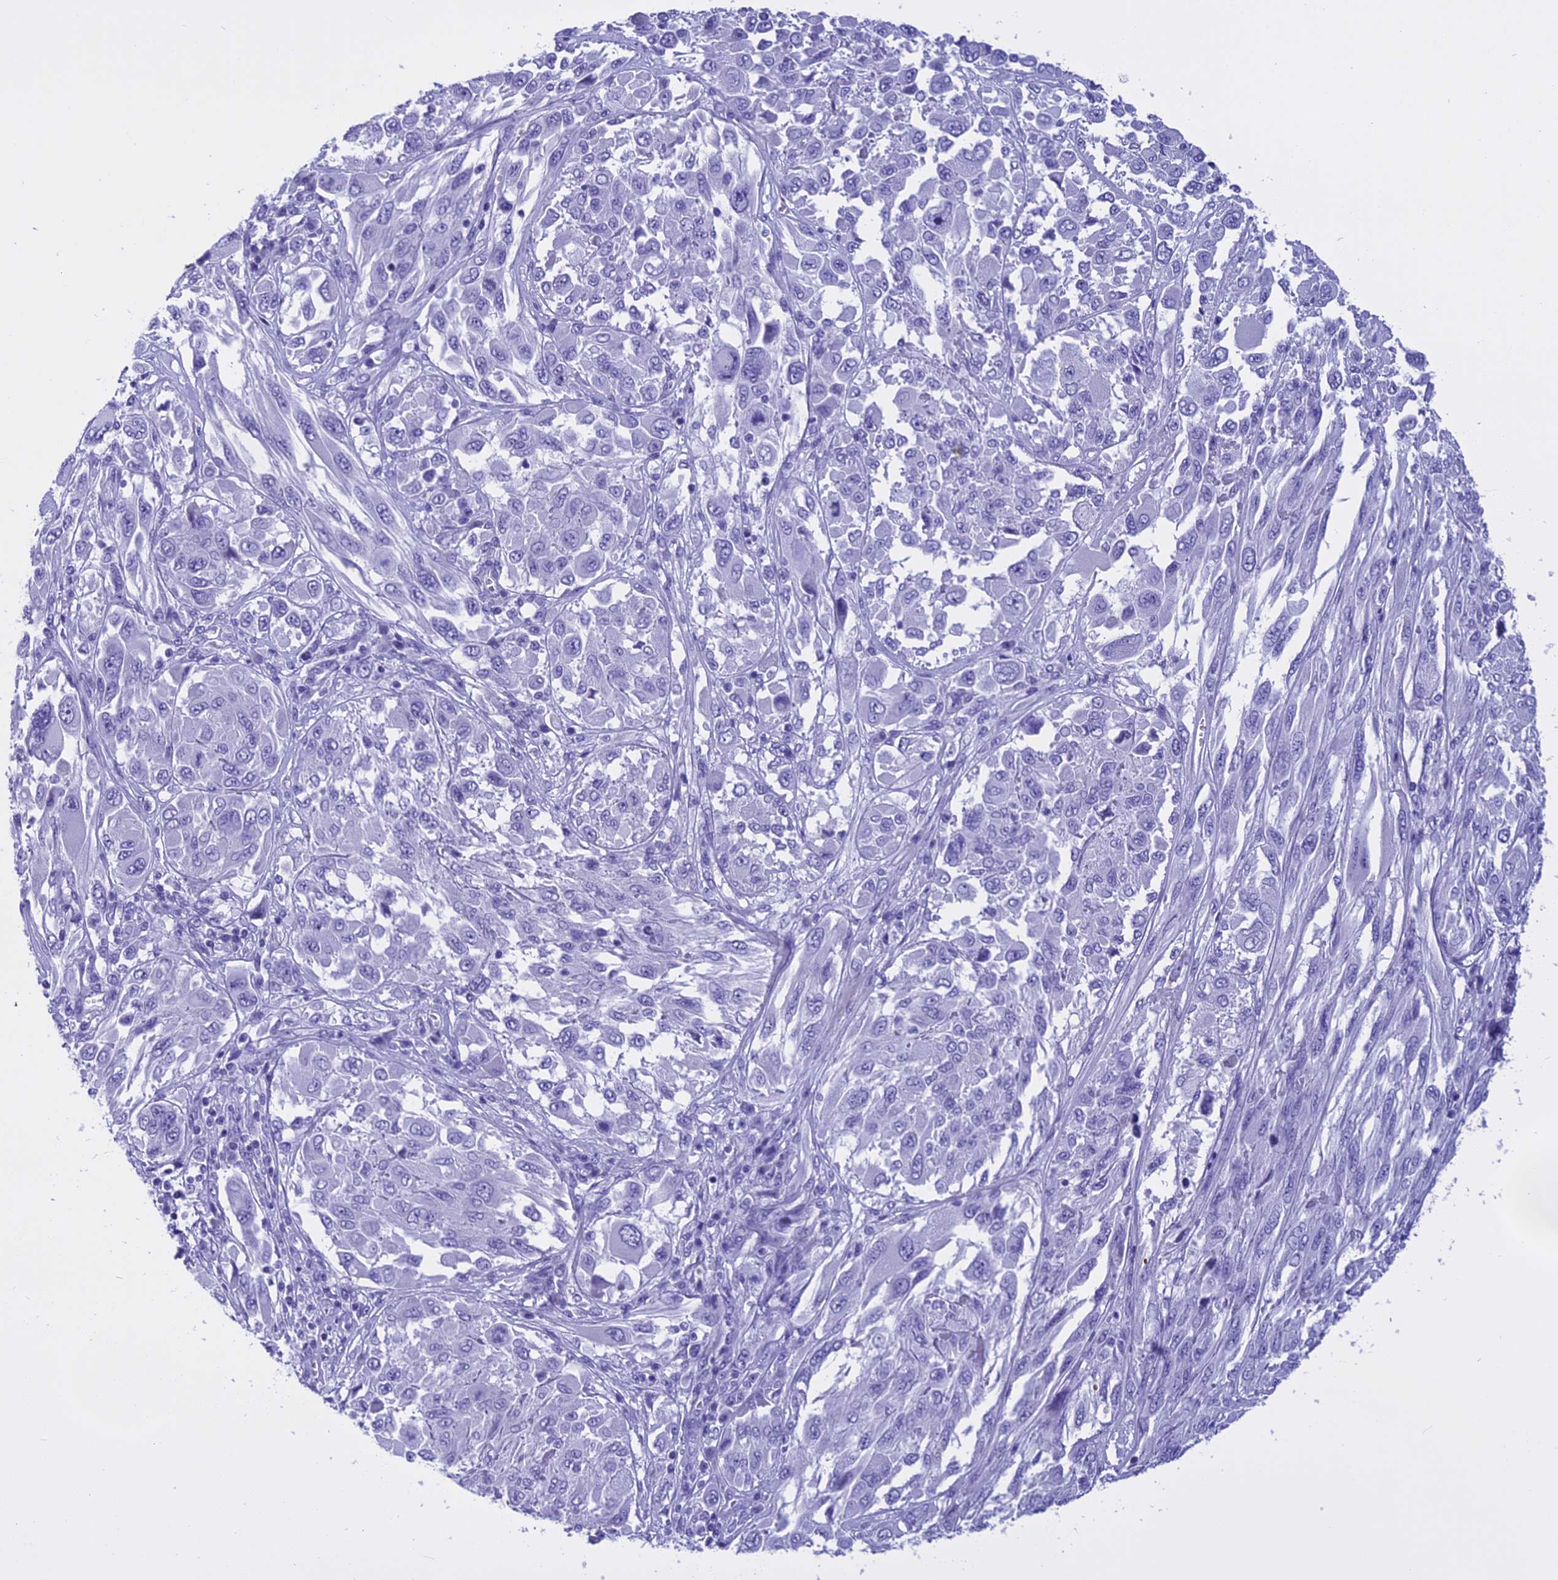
{"staining": {"intensity": "negative", "quantity": "none", "location": "none"}, "tissue": "melanoma", "cell_type": "Tumor cells", "image_type": "cancer", "snomed": [{"axis": "morphology", "description": "Malignant melanoma, NOS"}, {"axis": "topography", "description": "Skin"}], "caption": "Tumor cells show no significant expression in melanoma.", "gene": "KCTD14", "patient": {"sex": "female", "age": 91}}